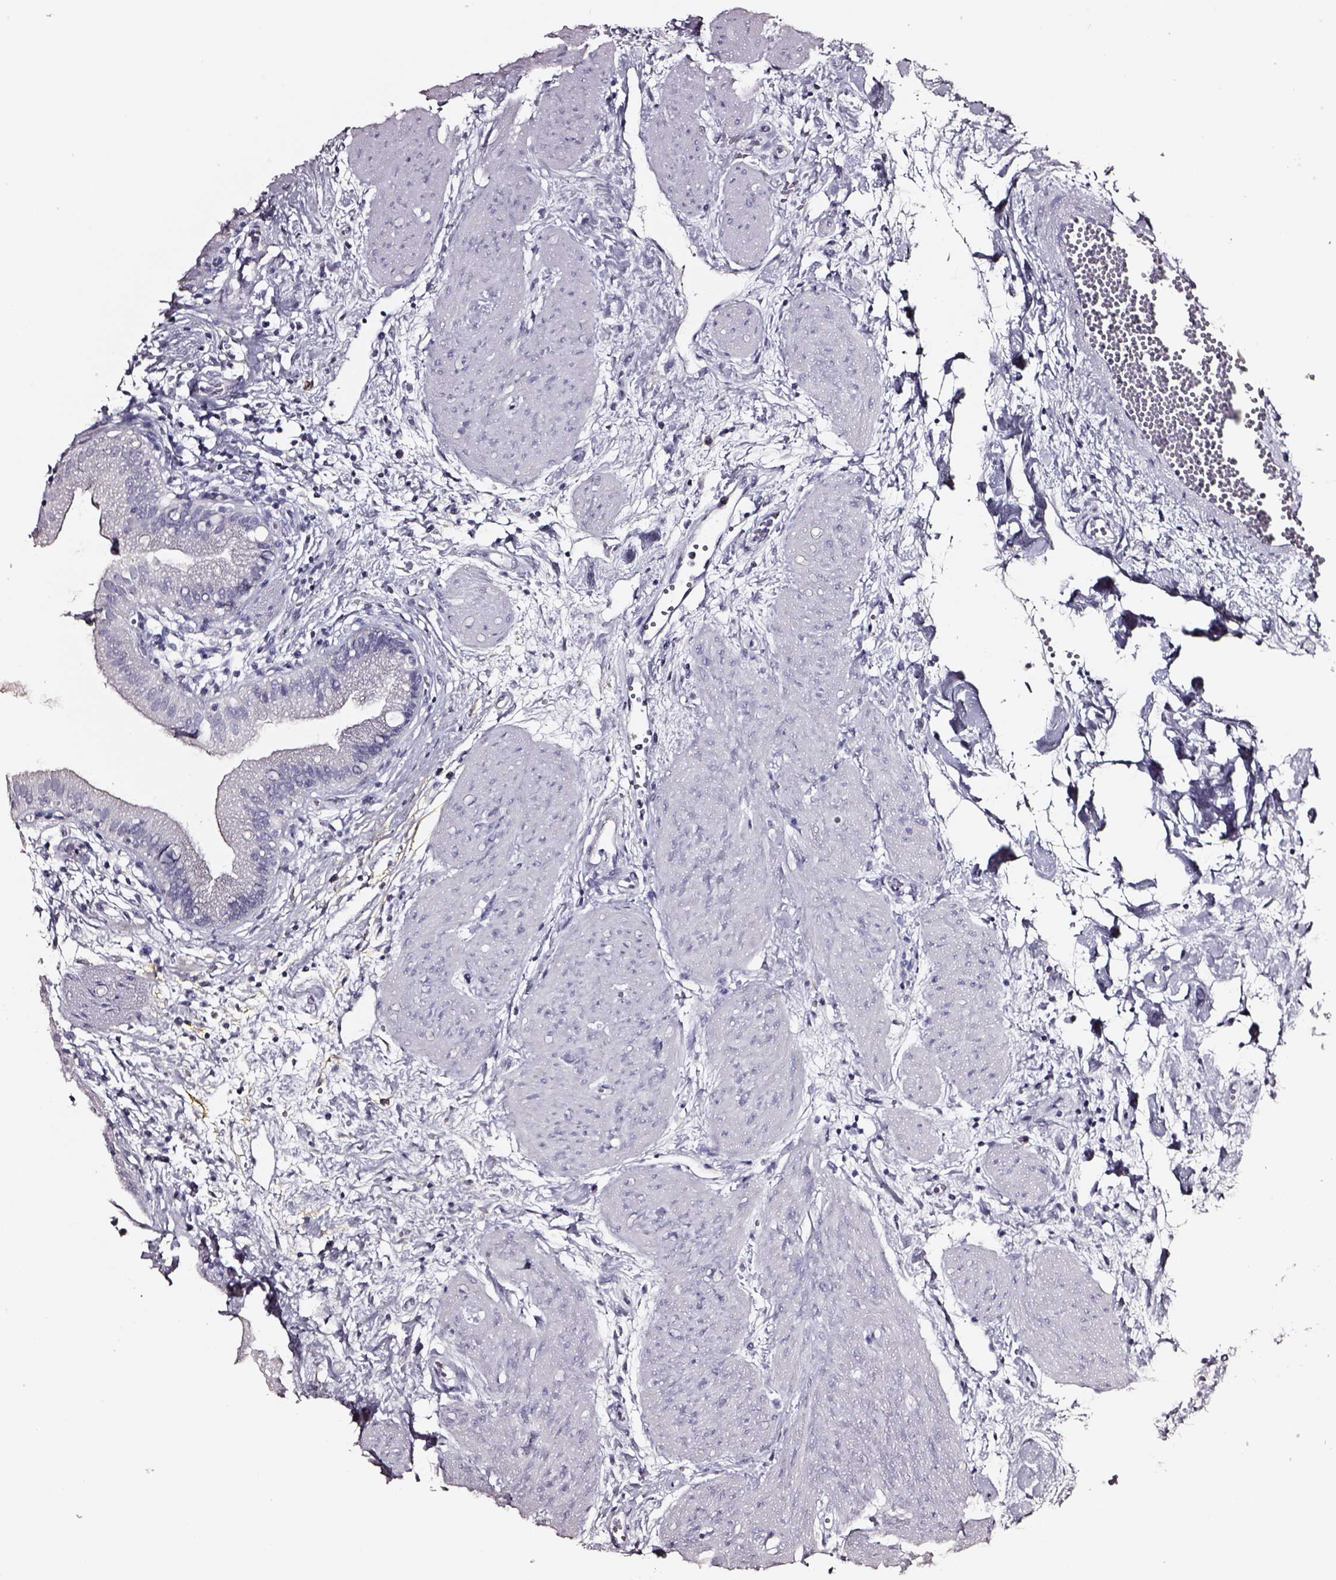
{"staining": {"intensity": "negative", "quantity": "none", "location": "none"}, "tissue": "gallbladder", "cell_type": "Glandular cells", "image_type": "normal", "snomed": [{"axis": "morphology", "description": "Normal tissue, NOS"}, {"axis": "topography", "description": "Gallbladder"}], "caption": "This is a micrograph of IHC staining of benign gallbladder, which shows no staining in glandular cells.", "gene": "DPEP1", "patient": {"sex": "female", "age": 65}}